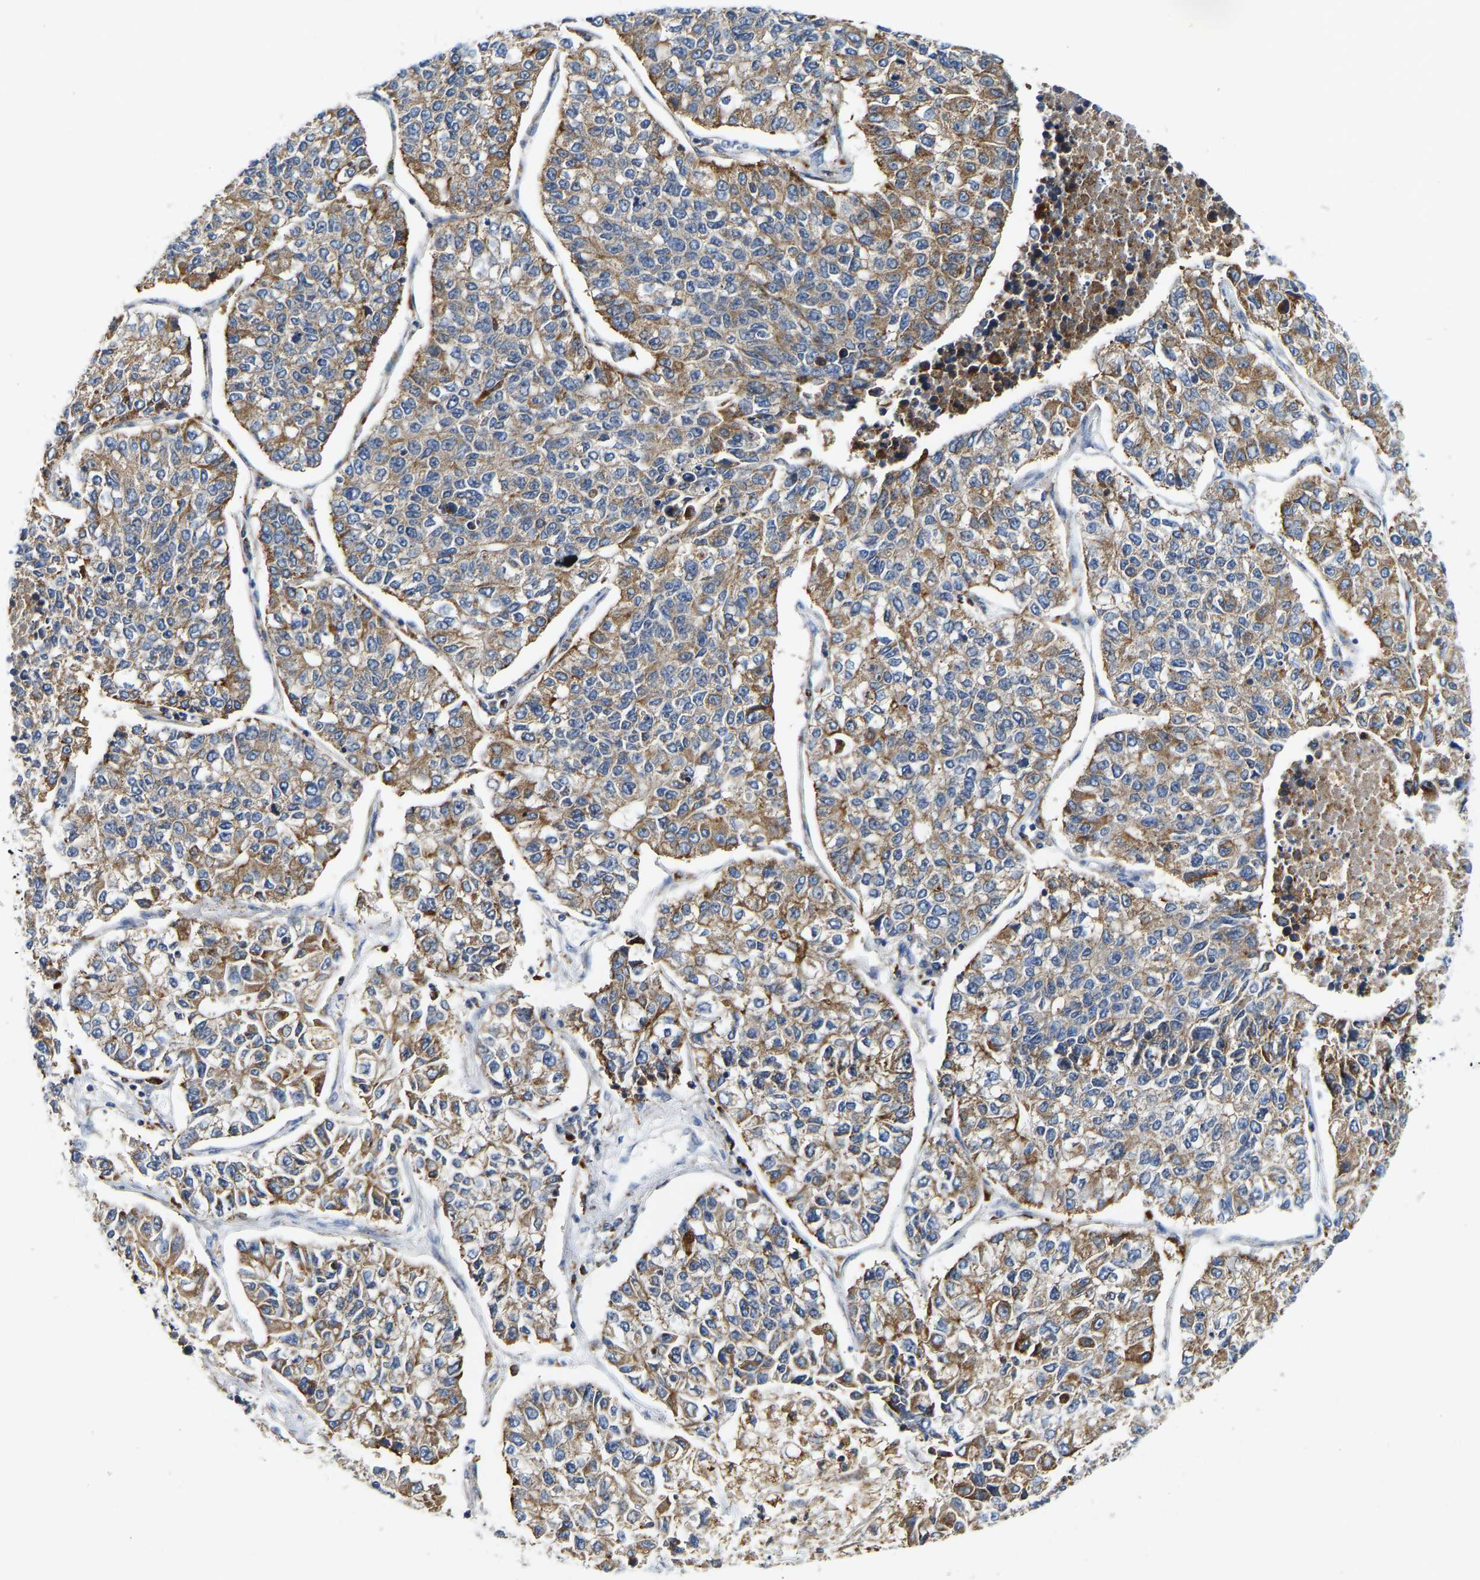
{"staining": {"intensity": "moderate", "quantity": ">75%", "location": "cytoplasmic/membranous"}, "tissue": "lung cancer", "cell_type": "Tumor cells", "image_type": "cancer", "snomed": [{"axis": "morphology", "description": "Adenocarcinoma, NOS"}, {"axis": "topography", "description": "Lung"}], "caption": "Moderate cytoplasmic/membranous expression for a protein is seen in about >75% of tumor cells of lung cancer (adenocarcinoma) using immunohistochemistry.", "gene": "ATP6V1E1", "patient": {"sex": "male", "age": 49}}